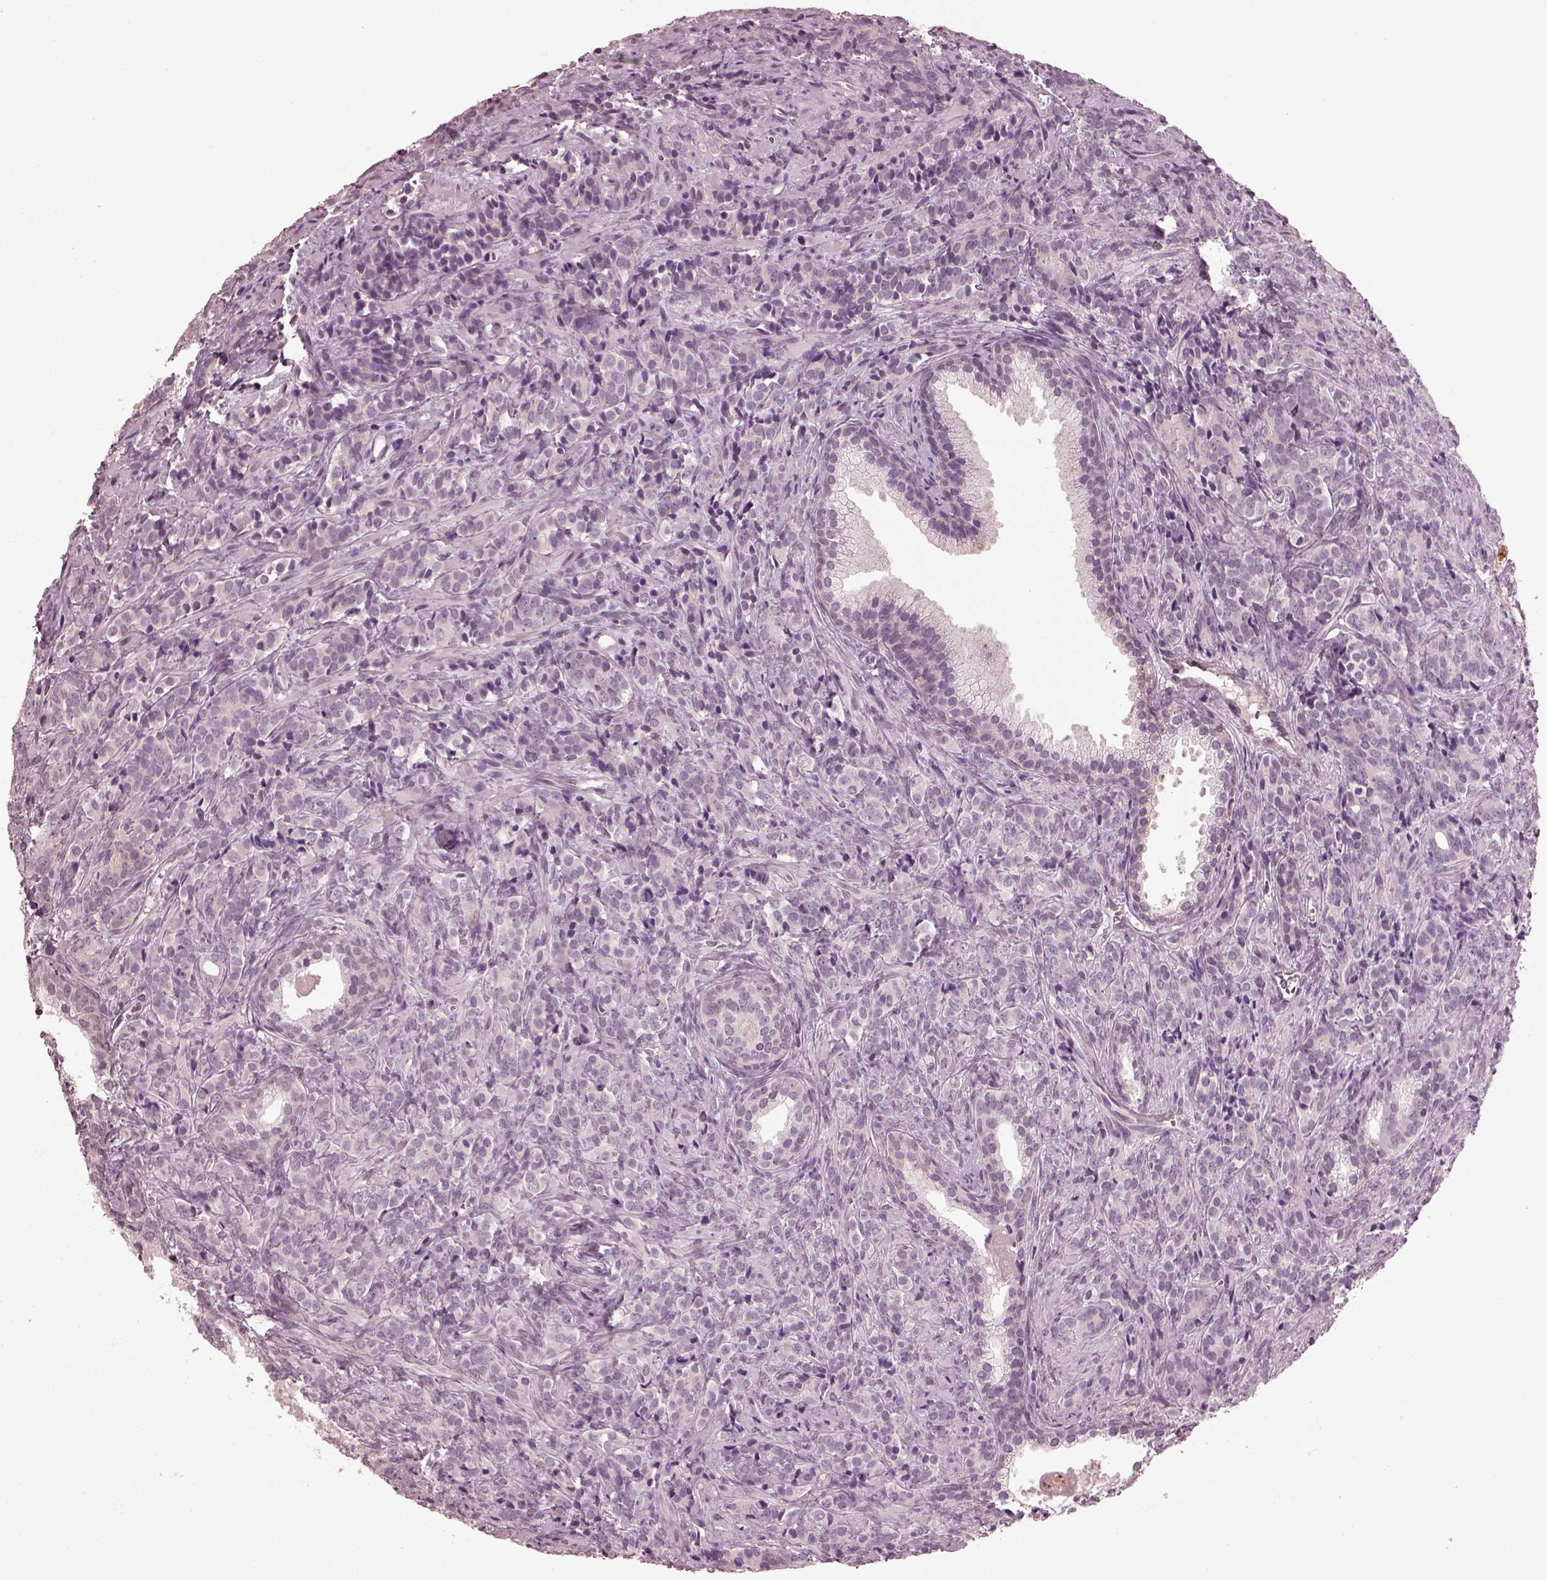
{"staining": {"intensity": "negative", "quantity": "none", "location": "none"}, "tissue": "prostate cancer", "cell_type": "Tumor cells", "image_type": "cancer", "snomed": [{"axis": "morphology", "description": "Adenocarcinoma, High grade"}, {"axis": "topography", "description": "Prostate"}], "caption": "High power microscopy photomicrograph of an immunohistochemistry histopathology image of high-grade adenocarcinoma (prostate), revealing no significant positivity in tumor cells.", "gene": "TSKS", "patient": {"sex": "male", "age": 84}}